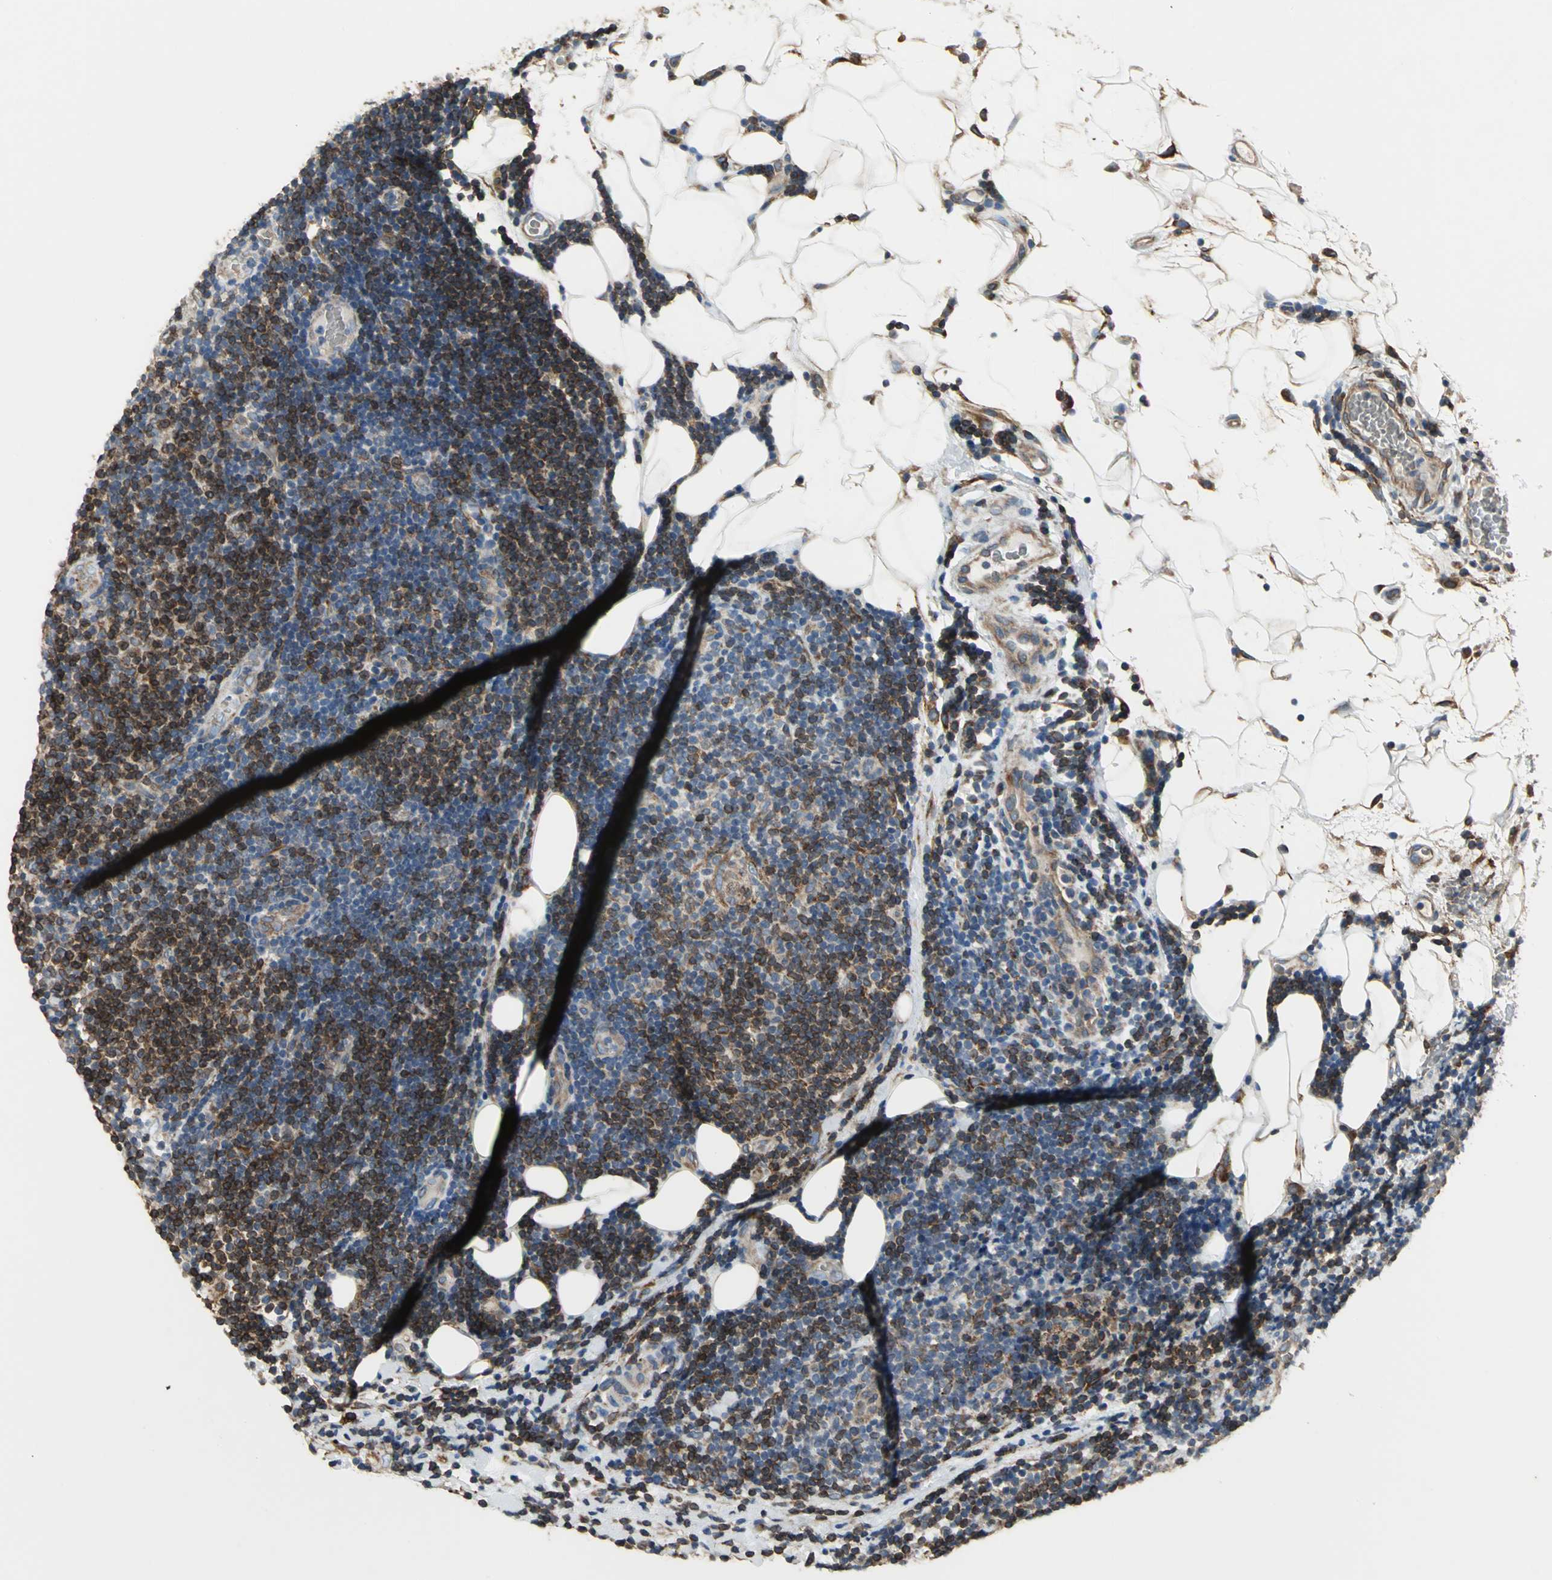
{"staining": {"intensity": "moderate", "quantity": "25%-75%", "location": "cytoplasmic/membranous"}, "tissue": "lymphoma", "cell_type": "Tumor cells", "image_type": "cancer", "snomed": [{"axis": "morphology", "description": "Malignant lymphoma, non-Hodgkin's type, Low grade"}, {"axis": "topography", "description": "Lymph node"}], "caption": "Immunohistochemistry (IHC) (DAB (3,3'-diaminobenzidine)) staining of human malignant lymphoma, non-Hodgkin's type (low-grade) demonstrates moderate cytoplasmic/membranous protein positivity in about 25%-75% of tumor cells. The protein is shown in brown color, while the nuclei are stained blue.", "gene": "SYVN1", "patient": {"sex": "male", "age": 83}}